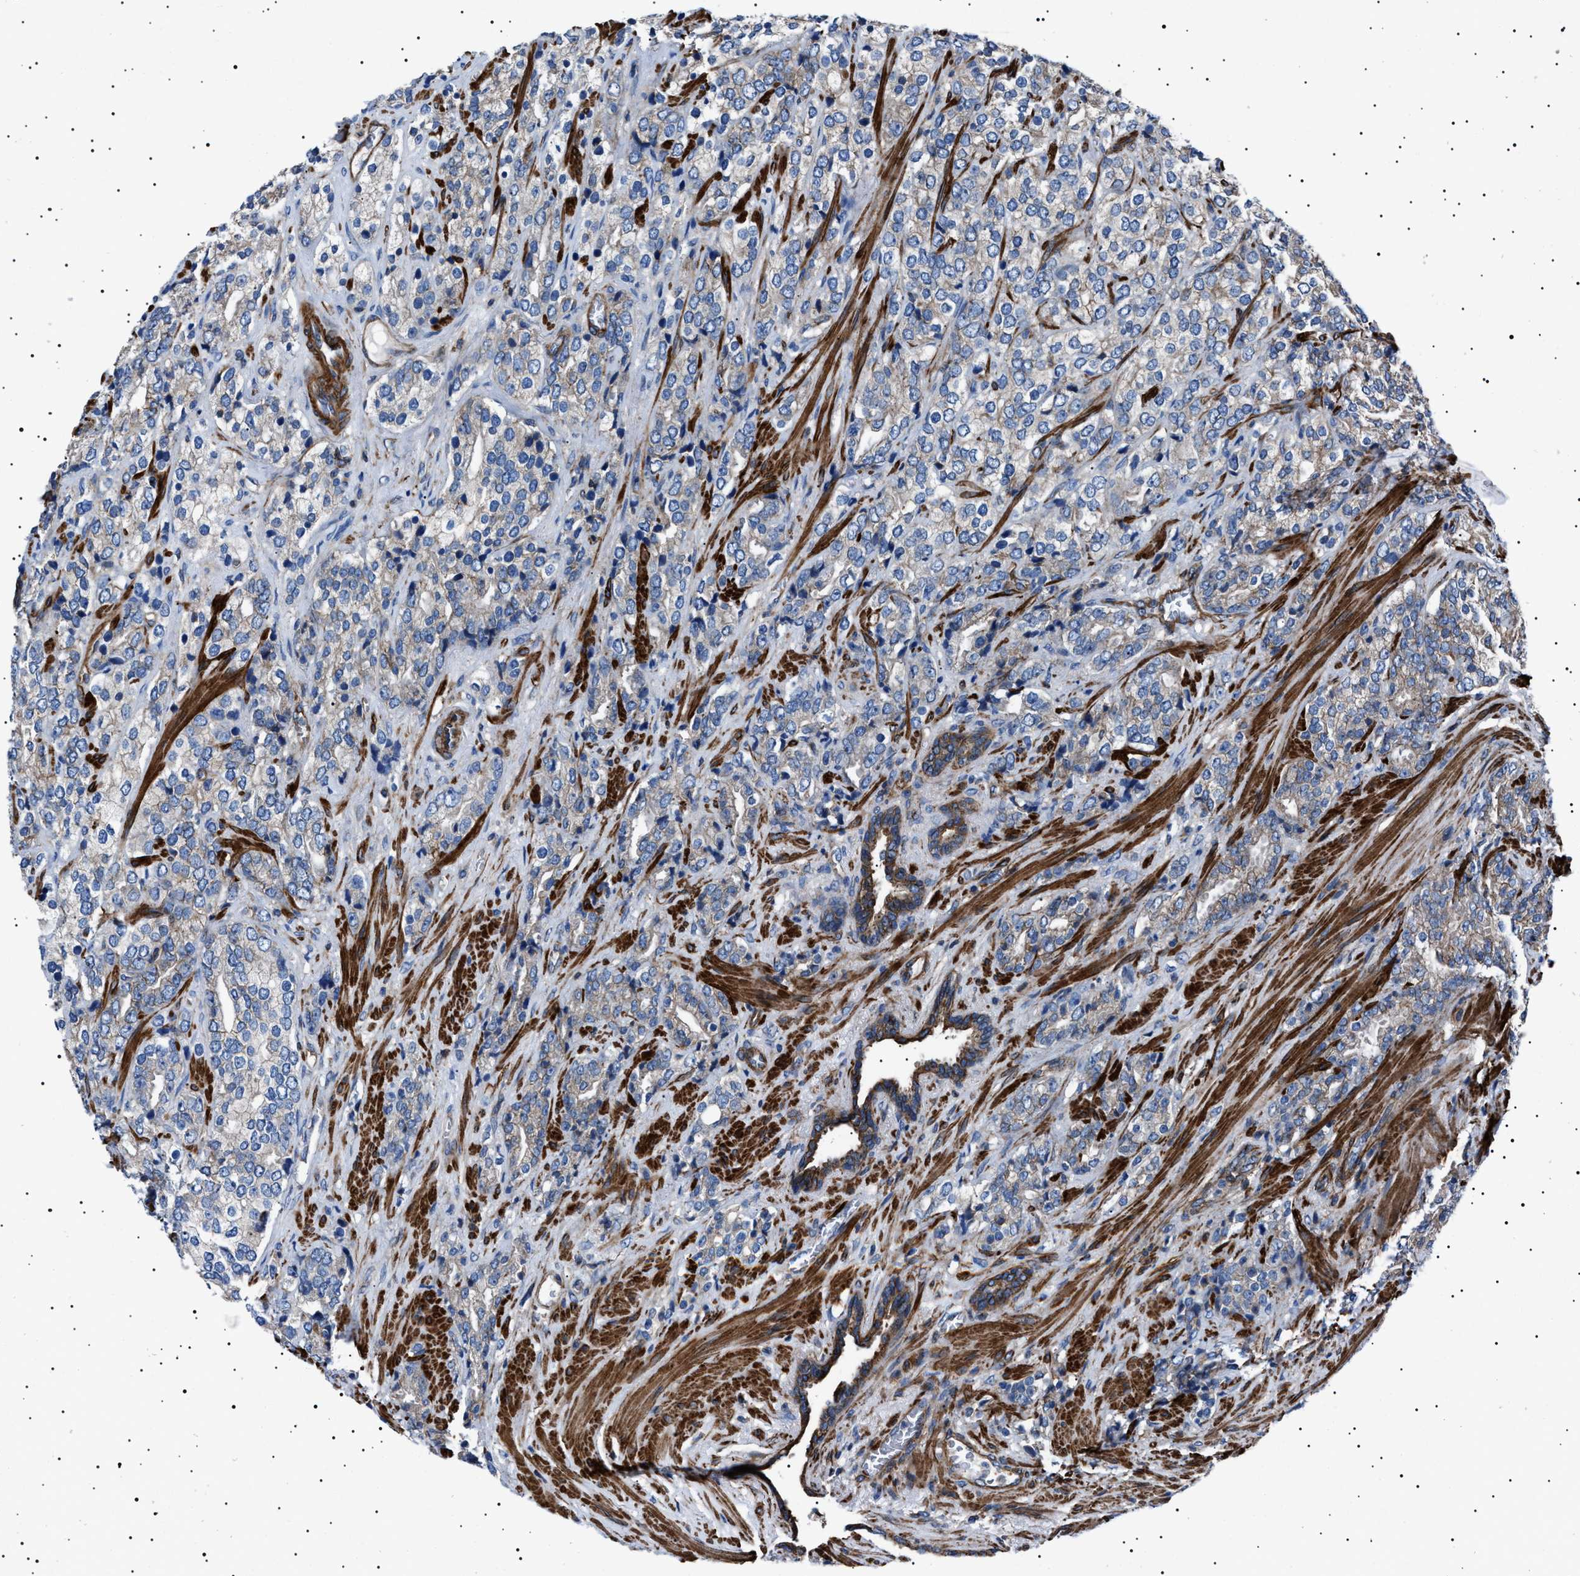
{"staining": {"intensity": "negative", "quantity": "none", "location": "none"}, "tissue": "prostate cancer", "cell_type": "Tumor cells", "image_type": "cancer", "snomed": [{"axis": "morphology", "description": "Adenocarcinoma, High grade"}, {"axis": "topography", "description": "Prostate"}], "caption": "Prostate cancer (adenocarcinoma (high-grade)) was stained to show a protein in brown. There is no significant positivity in tumor cells.", "gene": "NEU1", "patient": {"sex": "male", "age": 71}}